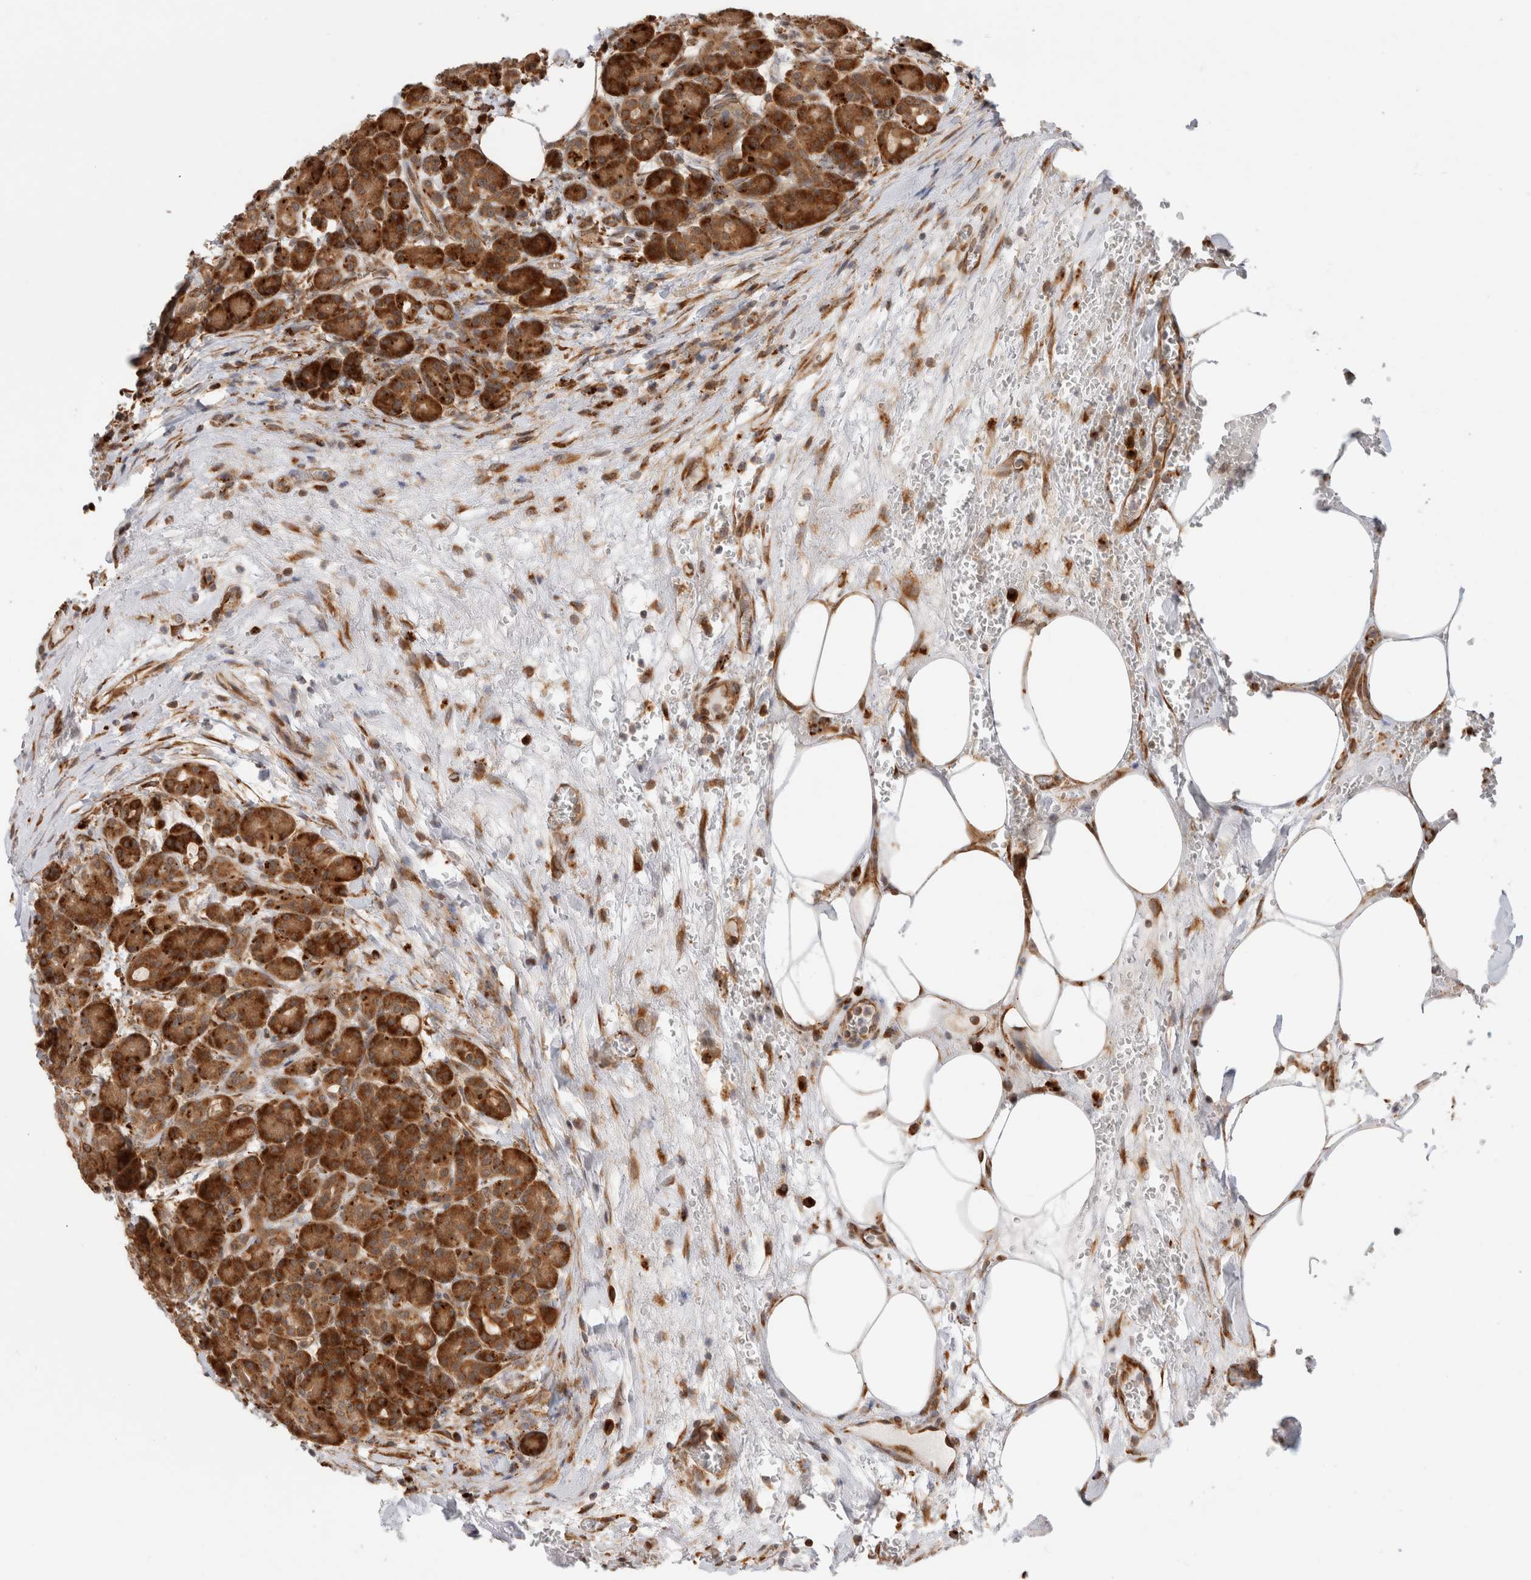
{"staining": {"intensity": "strong", "quantity": ">75%", "location": "cytoplasmic/membranous"}, "tissue": "pancreas", "cell_type": "Exocrine glandular cells", "image_type": "normal", "snomed": [{"axis": "morphology", "description": "Normal tissue, NOS"}, {"axis": "topography", "description": "Pancreas"}], "caption": "IHC of unremarkable pancreas exhibits high levels of strong cytoplasmic/membranous expression in about >75% of exocrine glandular cells.", "gene": "ACTL9", "patient": {"sex": "male", "age": 63}}